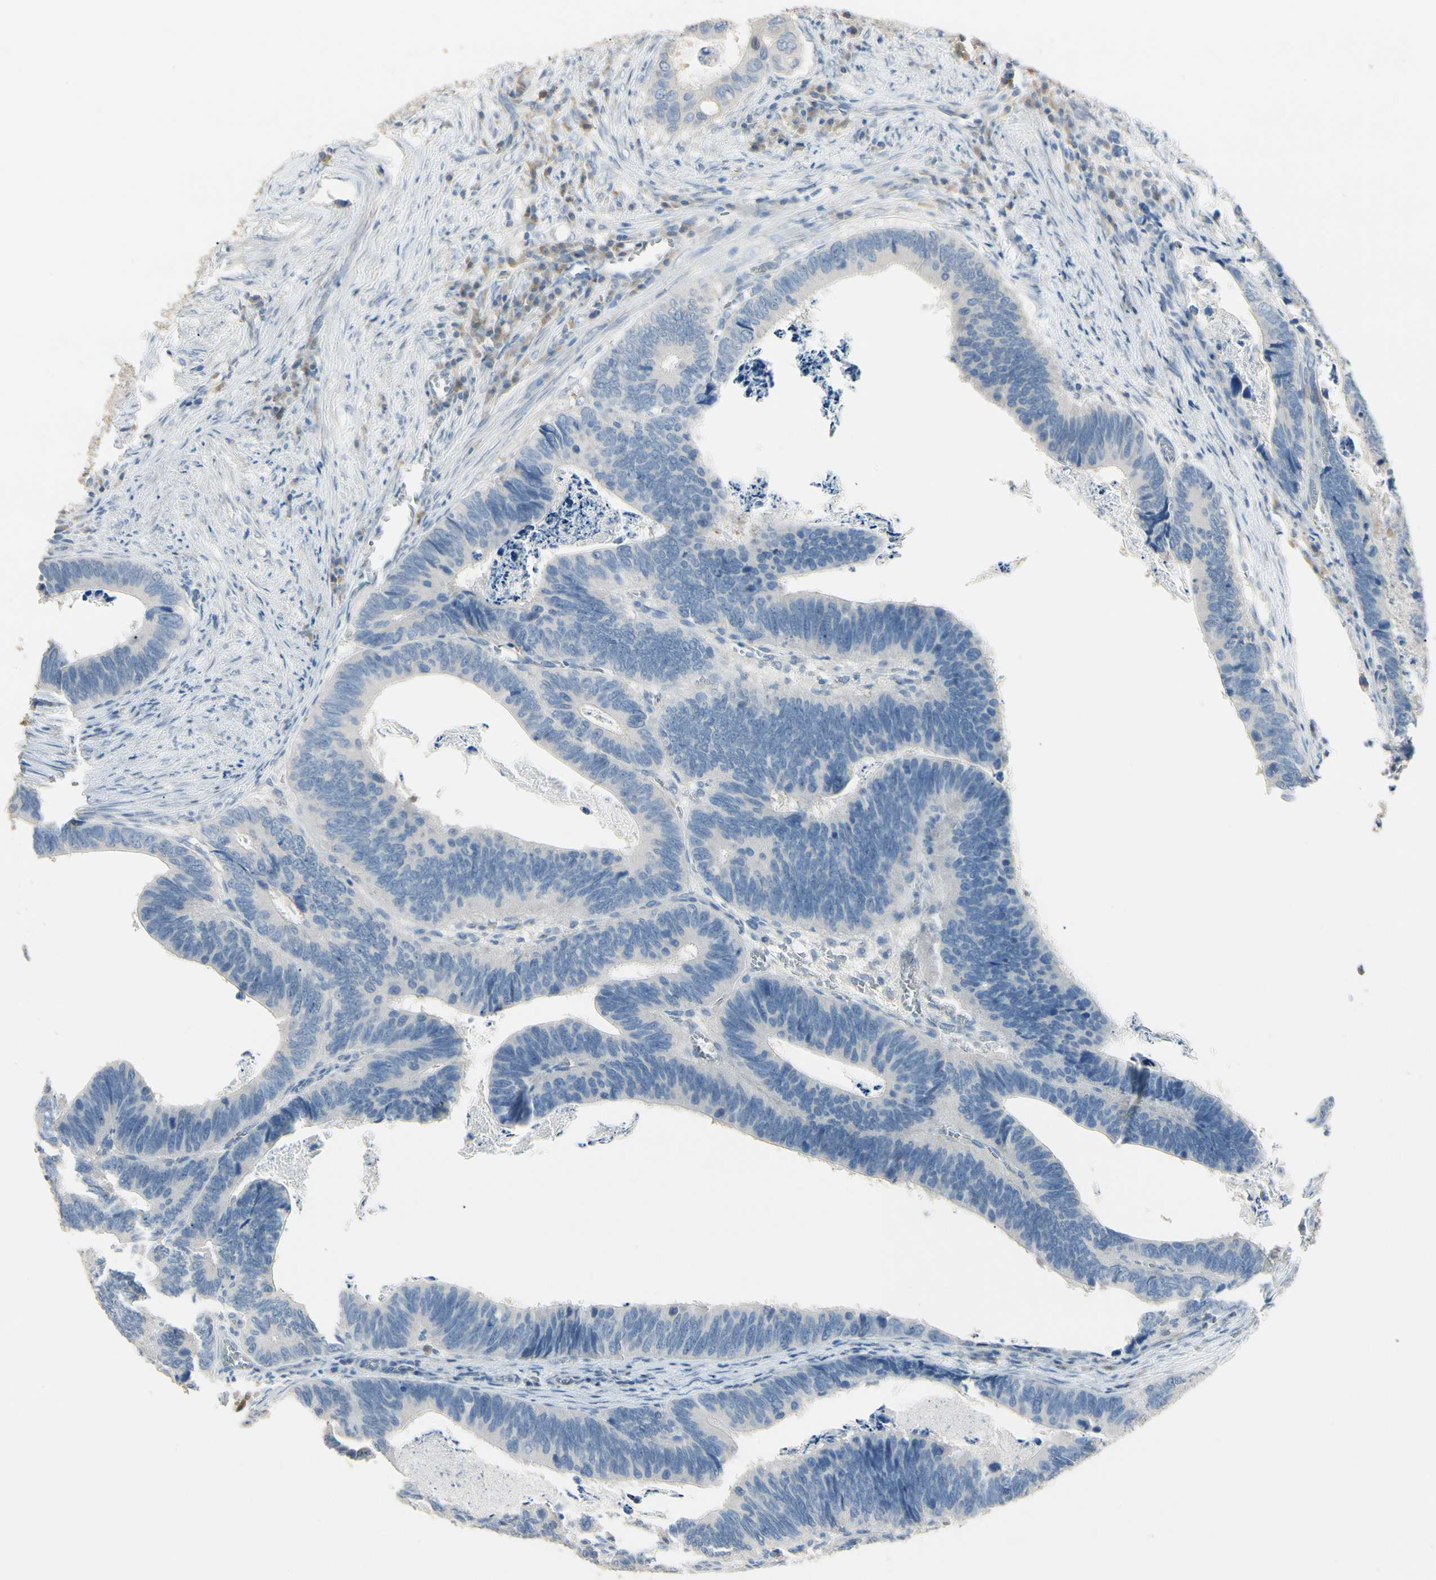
{"staining": {"intensity": "negative", "quantity": "none", "location": "none"}, "tissue": "colorectal cancer", "cell_type": "Tumor cells", "image_type": "cancer", "snomed": [{"axis": "morphology", "description": "Adenocarcinoma, NOS"}, {"axis": "topography", "description": "Colon"}], "caption": "Immunohistochemical staining of colorectal cancer demonstrates no significant positivity in tumor cells.", "gene": "GNE", "patient": {"sex": "male", "age": 72}}